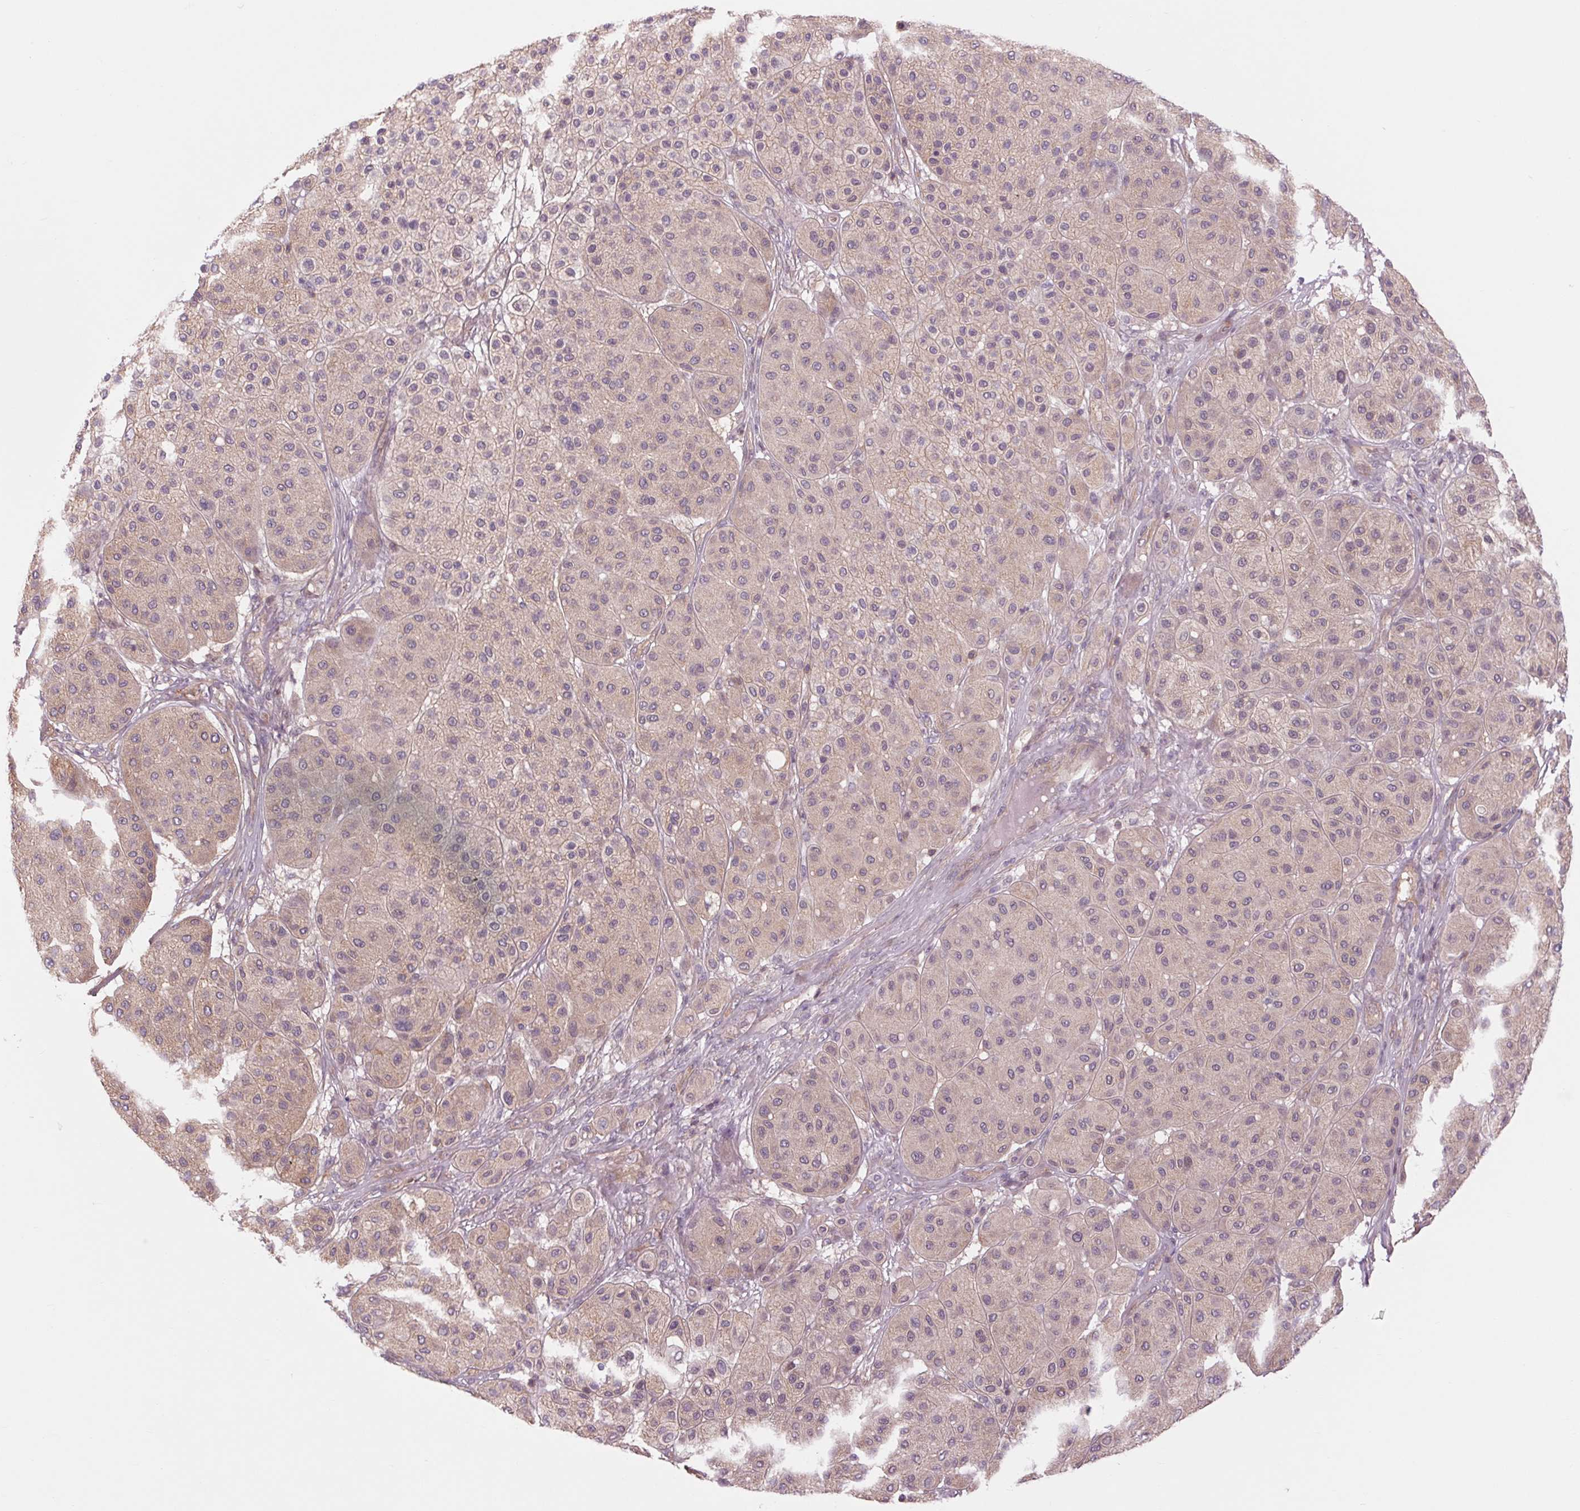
{"staining": {"intensity": "weak", "quantity": "<25%", "location": "cytoplasmic/membranous"}, "tissue": "melanoma", "cell_type": "Tumor cells", "image_type": "cancer", "snomed": [{"axis": "morphology", "description": "Malignant melanoma, Metastatic site"}, {"axis": "topography", "description": "Smooth muscle"}], "caption": "This is an IHC image of malignant melanoma (metastatic site). There is no expression in tumor cells.", "gene": "SH3RF2", "patient": {"sex": "male", "age": 41}}